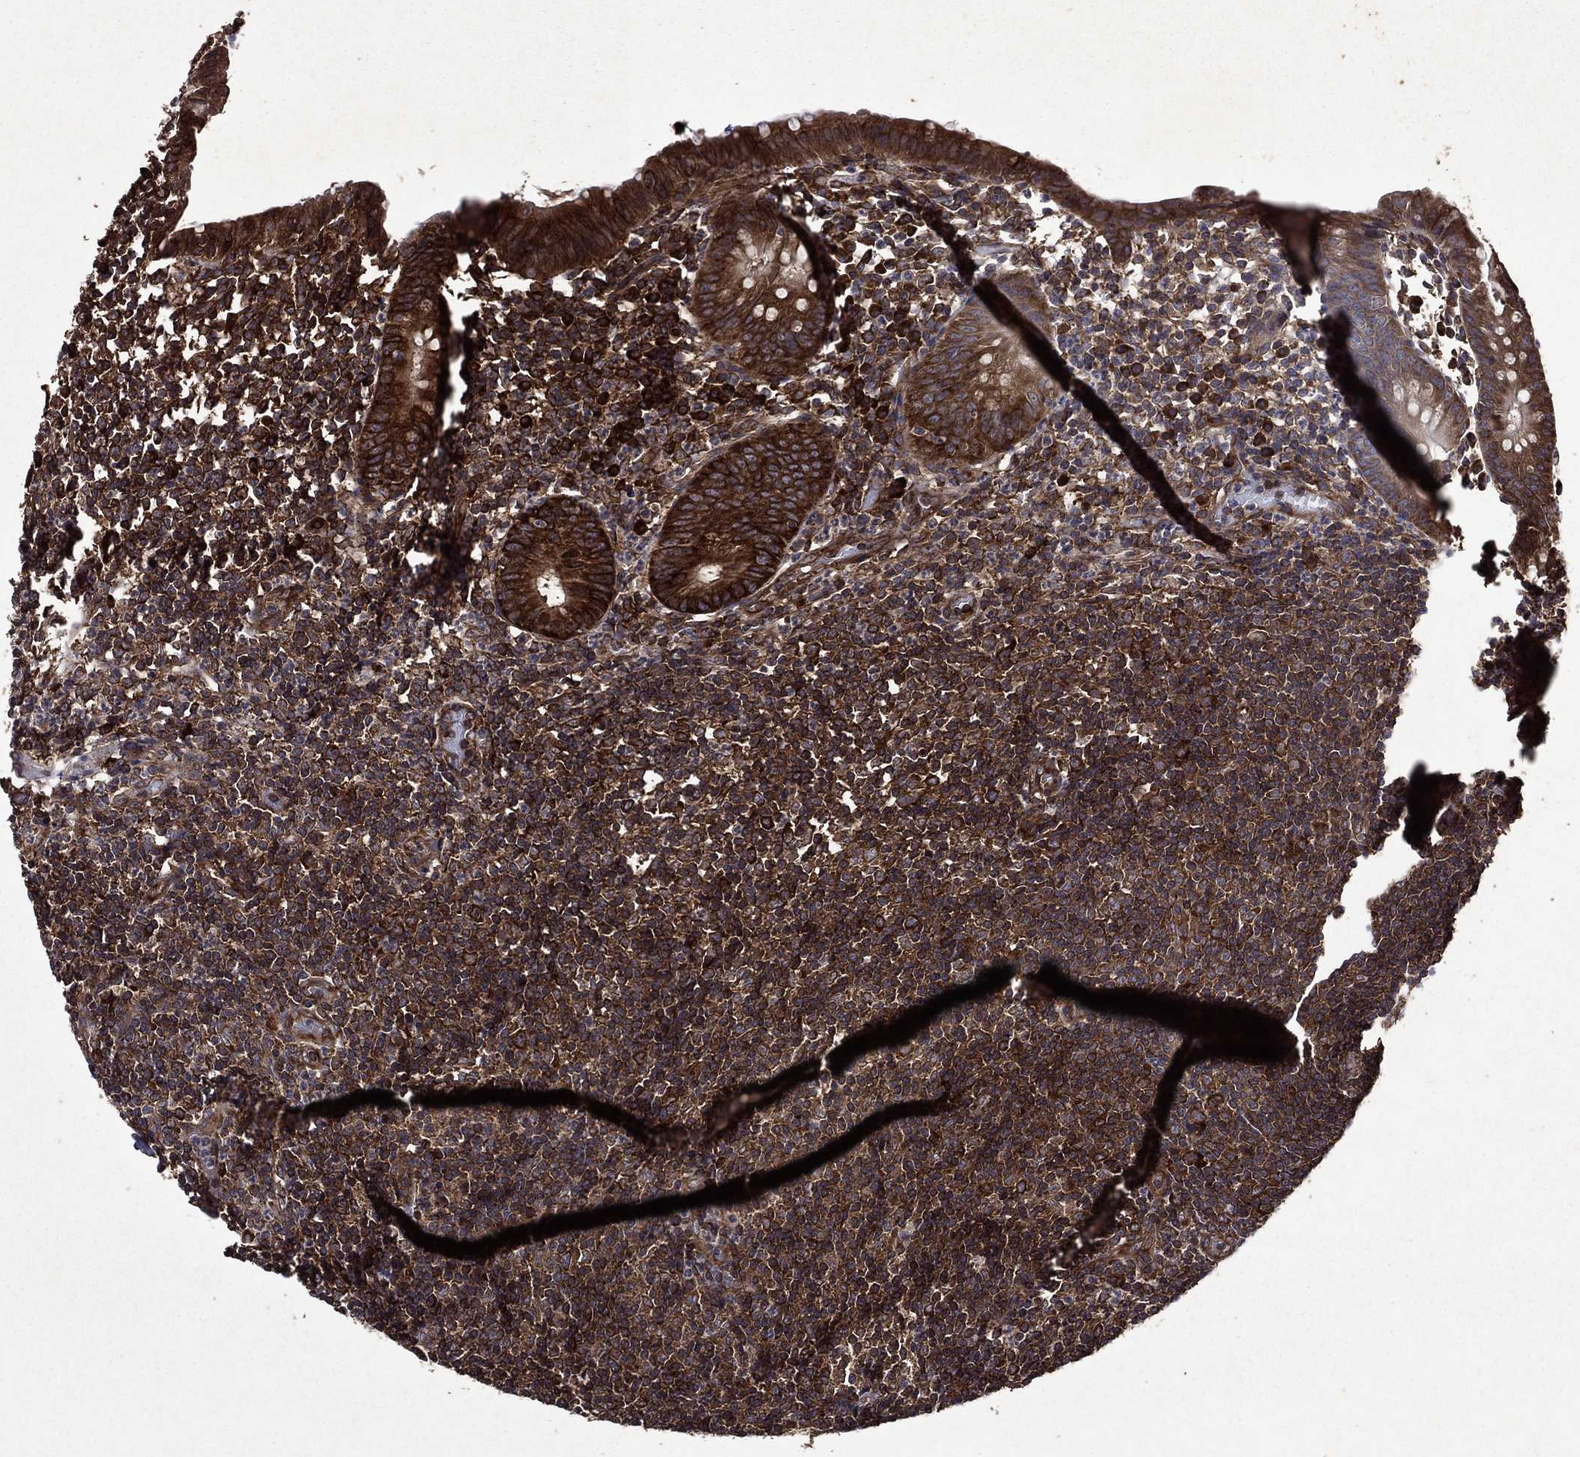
{"staining": {"intensity": "strong", "quantity": ">75%", "location": "cytoplasmic/membranous"}, "tissue": "appendix", "cell_type": "Glandular cells", "image_type": "normal", "snomed": [{"axis": "morphology", "description": "Normal tissue, NOS"}, {"axis": "topography", "description": "Appendix"}], "caption": "Immunohistochemical staining of unremarkable appendix shows high levels of strong cytoplasmic/membranous expression in about >75% of glandular cells. The staining was performed using DAB (3,3'-diaminobenzidine) to visualize the protein expression in brown, while the nuclei were stained in blue with hematoxylin (Magnification: 20x).", "gene": "EIF2B4", "patient": {"sex": "female", "age": 40}}